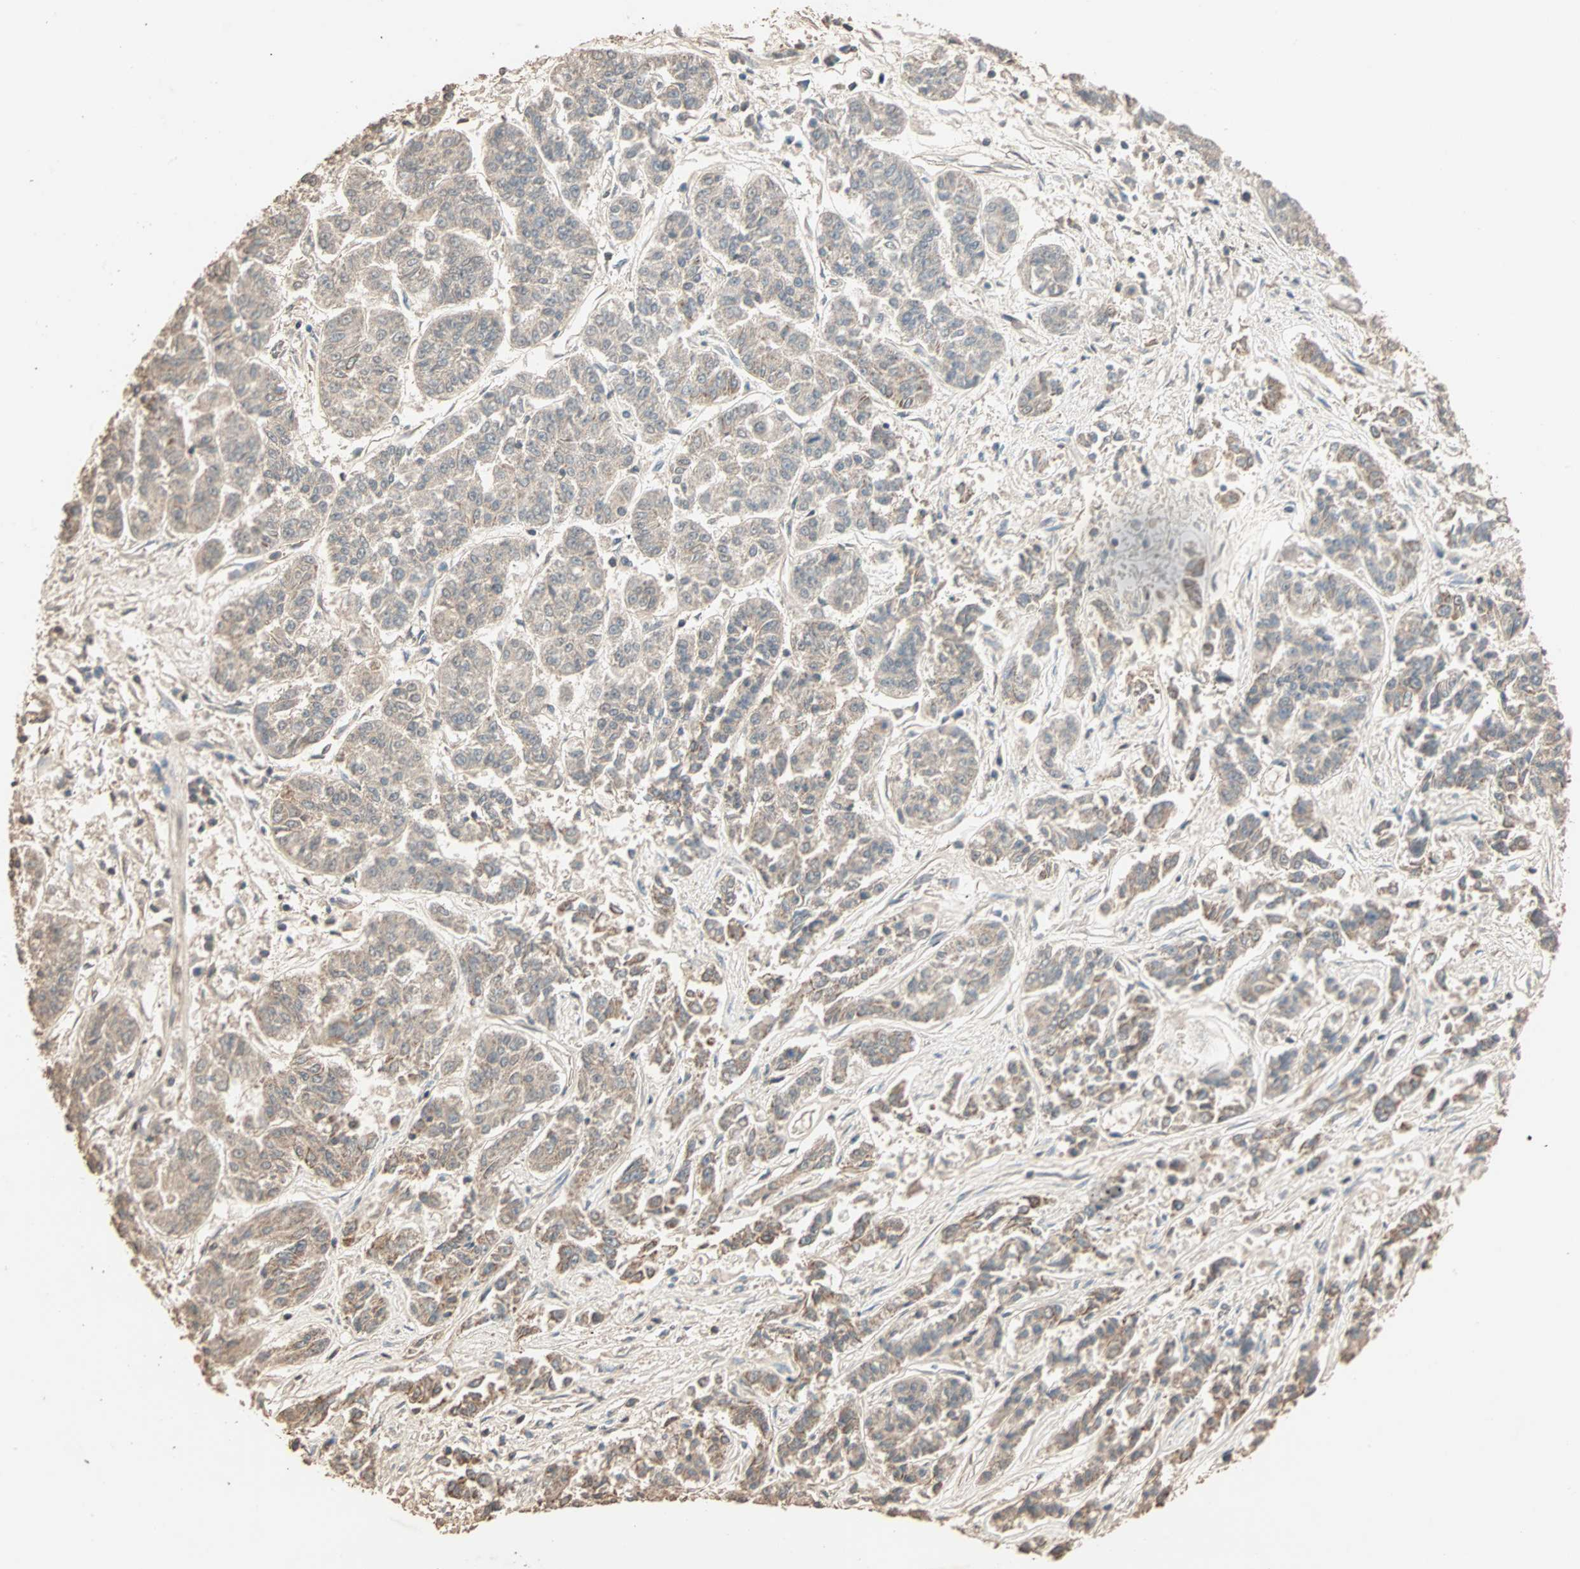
{"staining": {"intensity": "weak", "quantity": ">75%", "location": "cytoplasmic/membranous,nuclear"}, "tissue": "lung cancer", "cell_type": "Tumor cells", "image_type": "cancer", "snomed": [{"axis": "morphology", "description": "Adenocarcinoma, NOS"}, {"axis": "topography", "description": "Lung"}], "caption": "Human adenocarcinoma (lung) stained with a protein marker reveals weak staining in tumor cells.", "gene": "ZBTB33", "patient": {"sex": "male", "age": 84}}